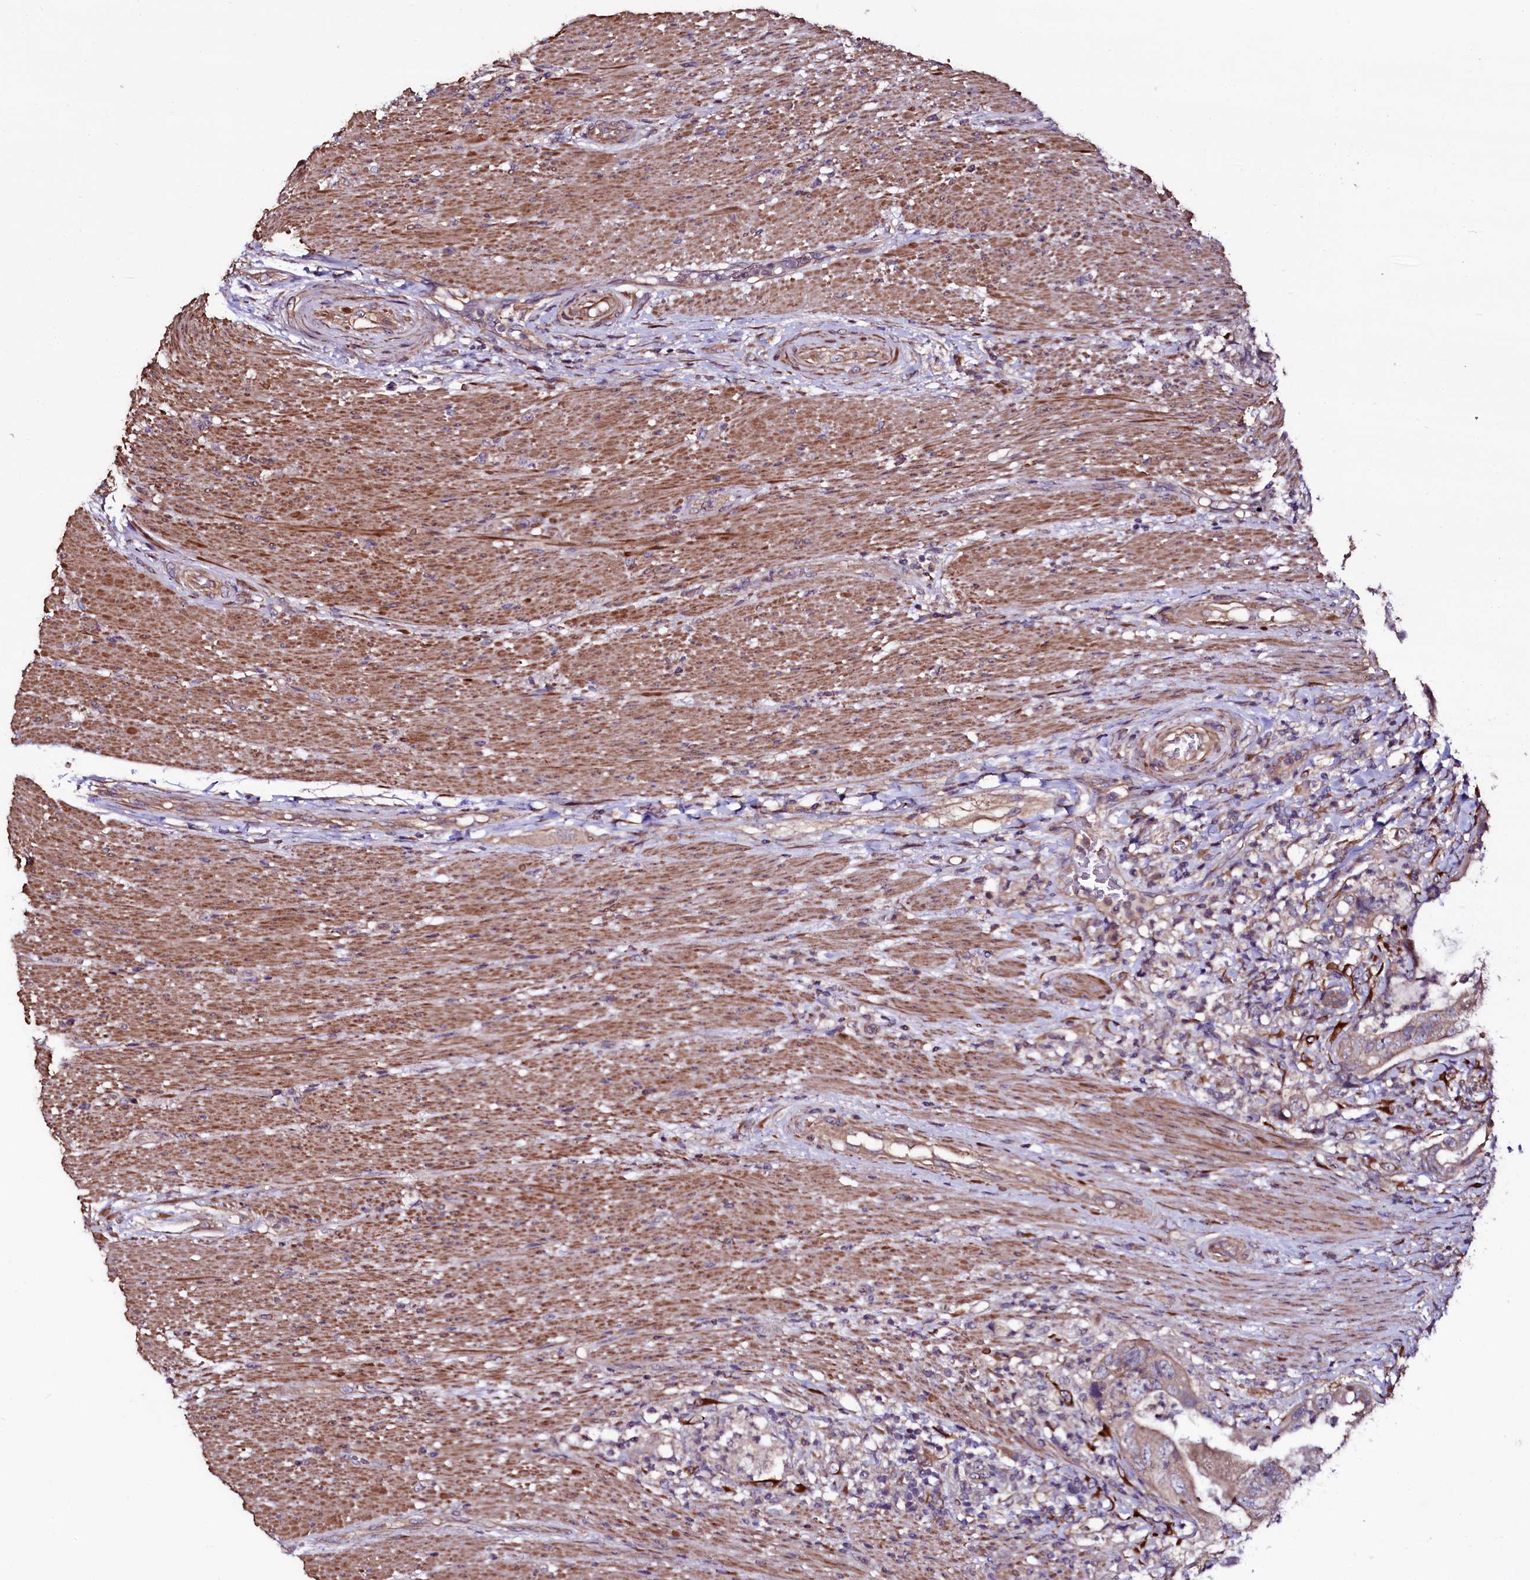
{"staining": {"intensity": "weak", "quantity": ">75%", "location": "cytoplasmic/membranous"}, "tissue": "colorectal cancer", "cell_type": "Tumor cells", "image_type": "cancer", "snomed": [{"axis": "morphology", "description": "Adenocarcinoma, NOS"}, {"axis": "topography", "description": "Rectum"}], "caption": "The immunohistochemical stain highlights weak cytoplasmic/membranous positivity in tumor cells of colorectal cancer tissue. The staining was performed using DAB to visualize the protein expression in brown, while the nuclei were stained in blue with hematoxylin (Magnification: 20x).", "gene": "WIPF3", "patient": {"sex": "male", "age": 63}}